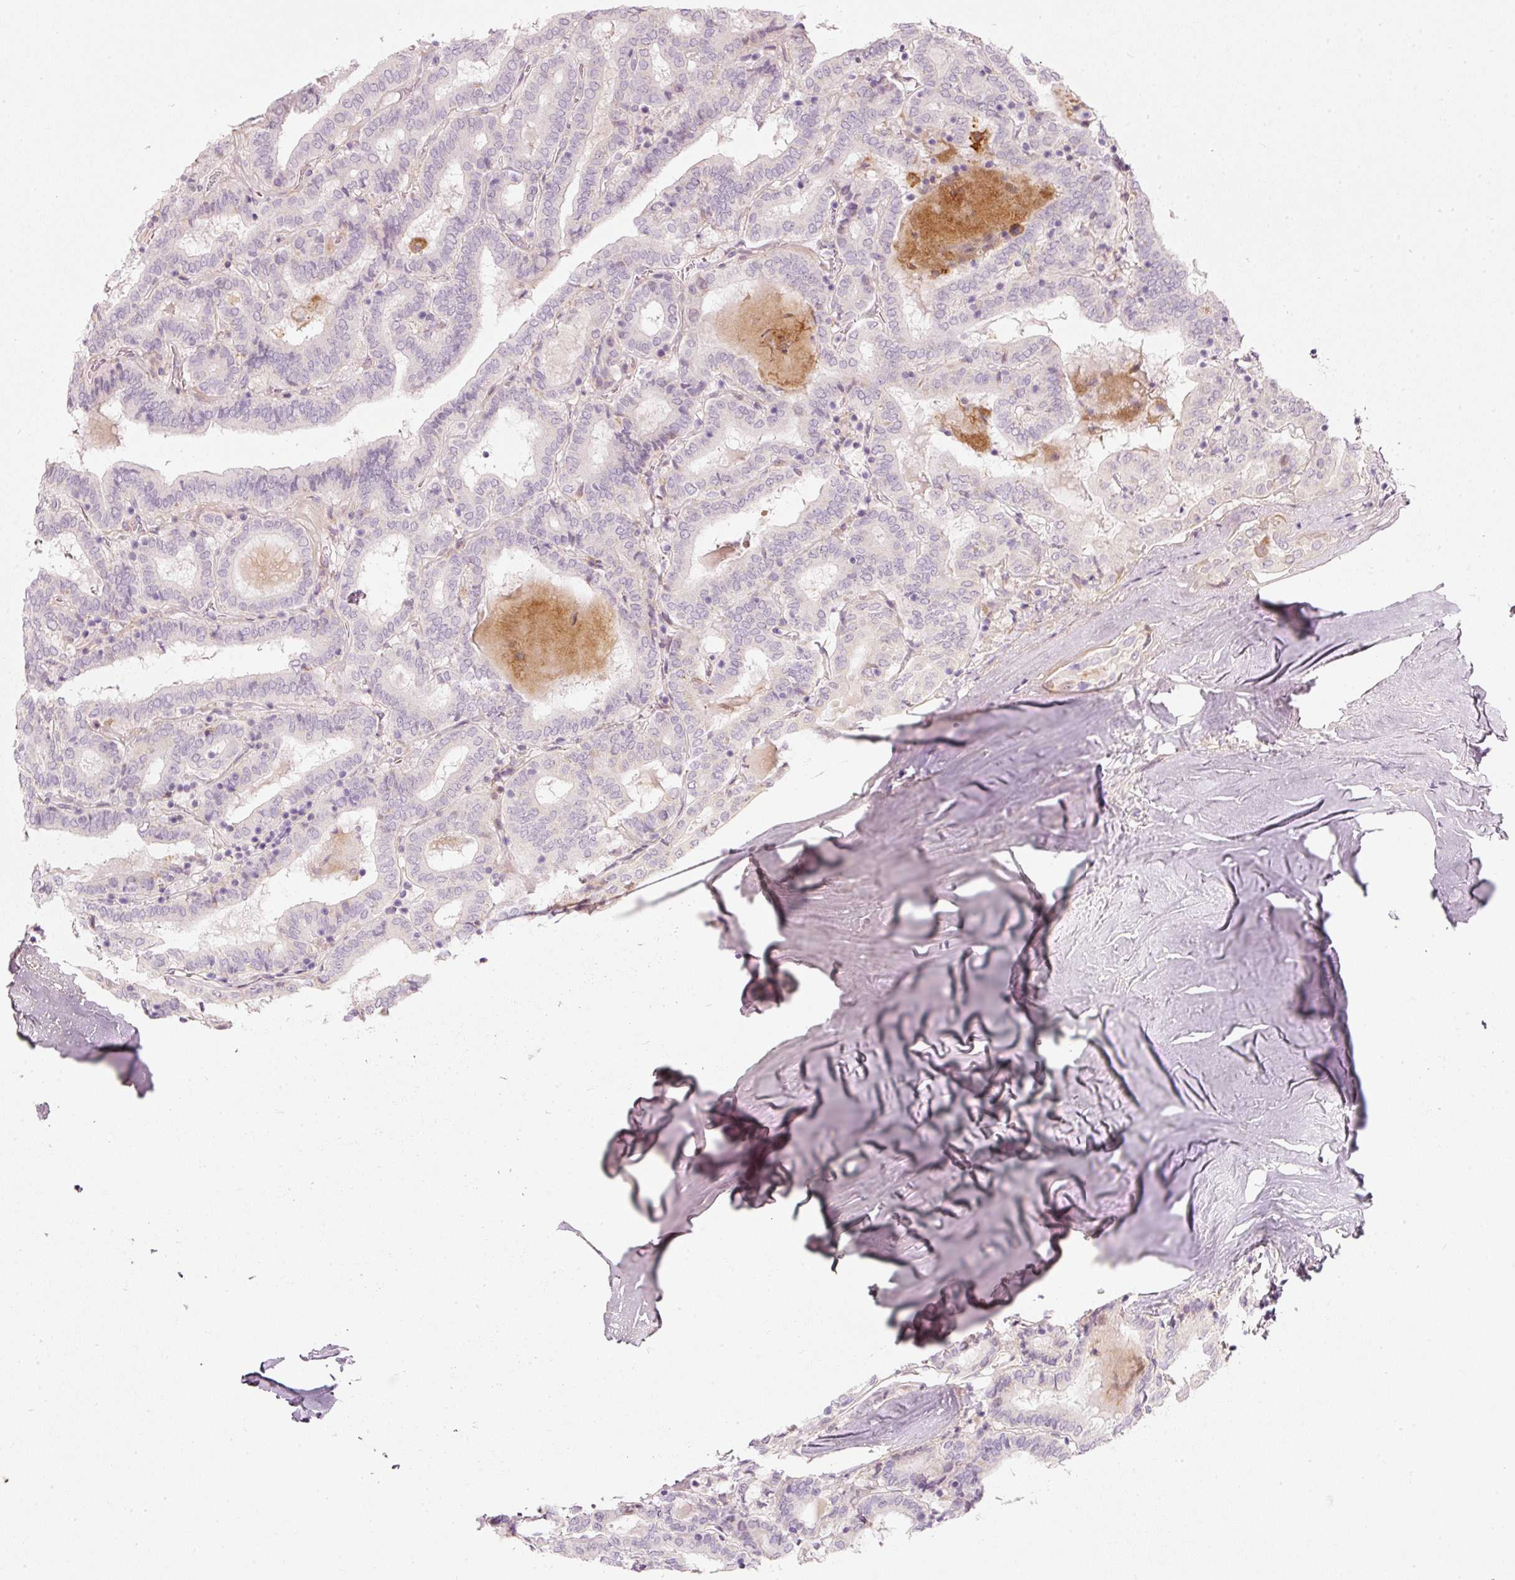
{"staining": {"intensity": "negative", "quantity": "none", "location": "none"}, "tissue": "thyroid cancer", "cell_type": "Tumor cells", "image_type": "cancer", "snomed": [{"axis": "morphology", "description": "Papillary adenocarcinoma, NOS"}, {"axis": "topography", "description": "Thyroid gland"}], "caption": "A histopathology image of thyroid cancer stained for a protein displays no brown staining in tumor cells.", "gene": "SLC20A1", "patient": {"sex": "female", "age": 72}}